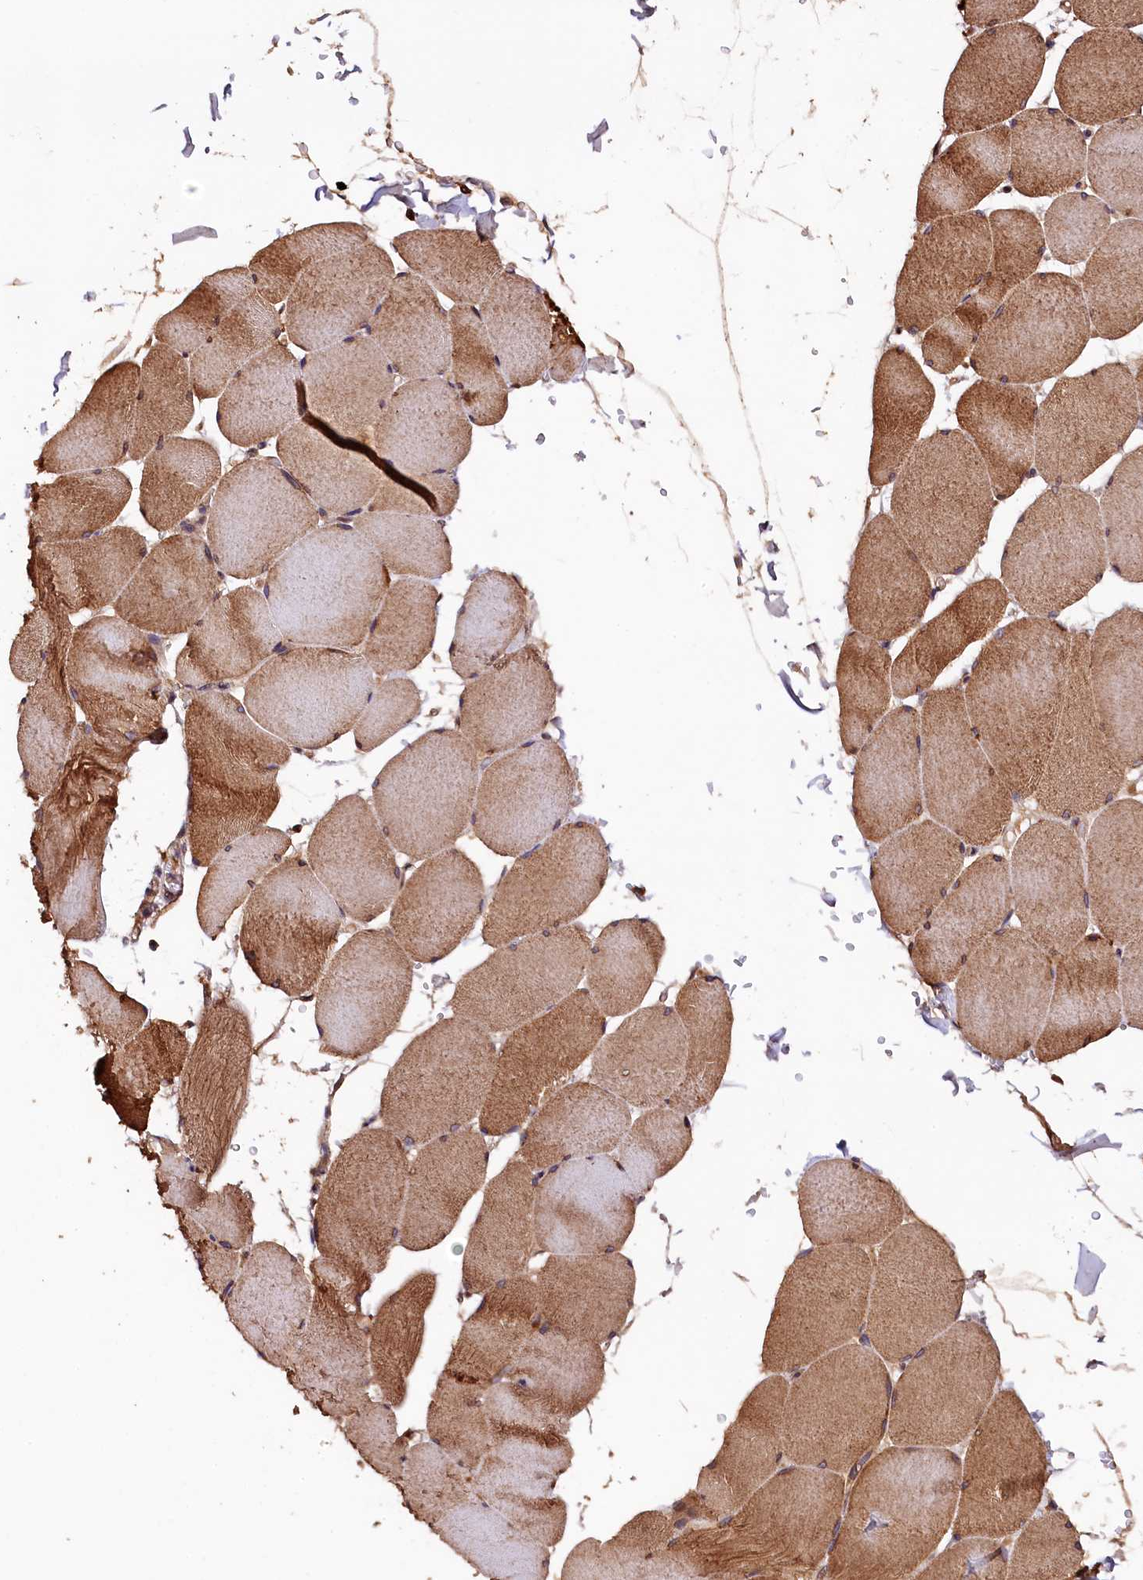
{"staining": {"intensity": "moderate", "quantity": ">75%", "location": "cytoplasmic/membranous"}, "tissue": "skeletal muscle", "cell_type": "Myocytes", "image_type": "normal", "snomed": [{"axis": "morphology", "description": "Normal tissue, NOS"}, {"axis": "topography", "description": "Skeletal muscle"}, {"axis": "topography", "description": "Head-Neck"}], "caption": "DAB (3,3'-diaminobenzidine) immunohistochemical staining of benign skeletal muscle shows moderate cytoplasmic/membranous protein expression in approximately >75% of myocytes. Ihc stains the protein of interest in brown and the nuclei are stained blue.", "gene": "KLC2", "patient": {"sex": "male", "age": 66}}